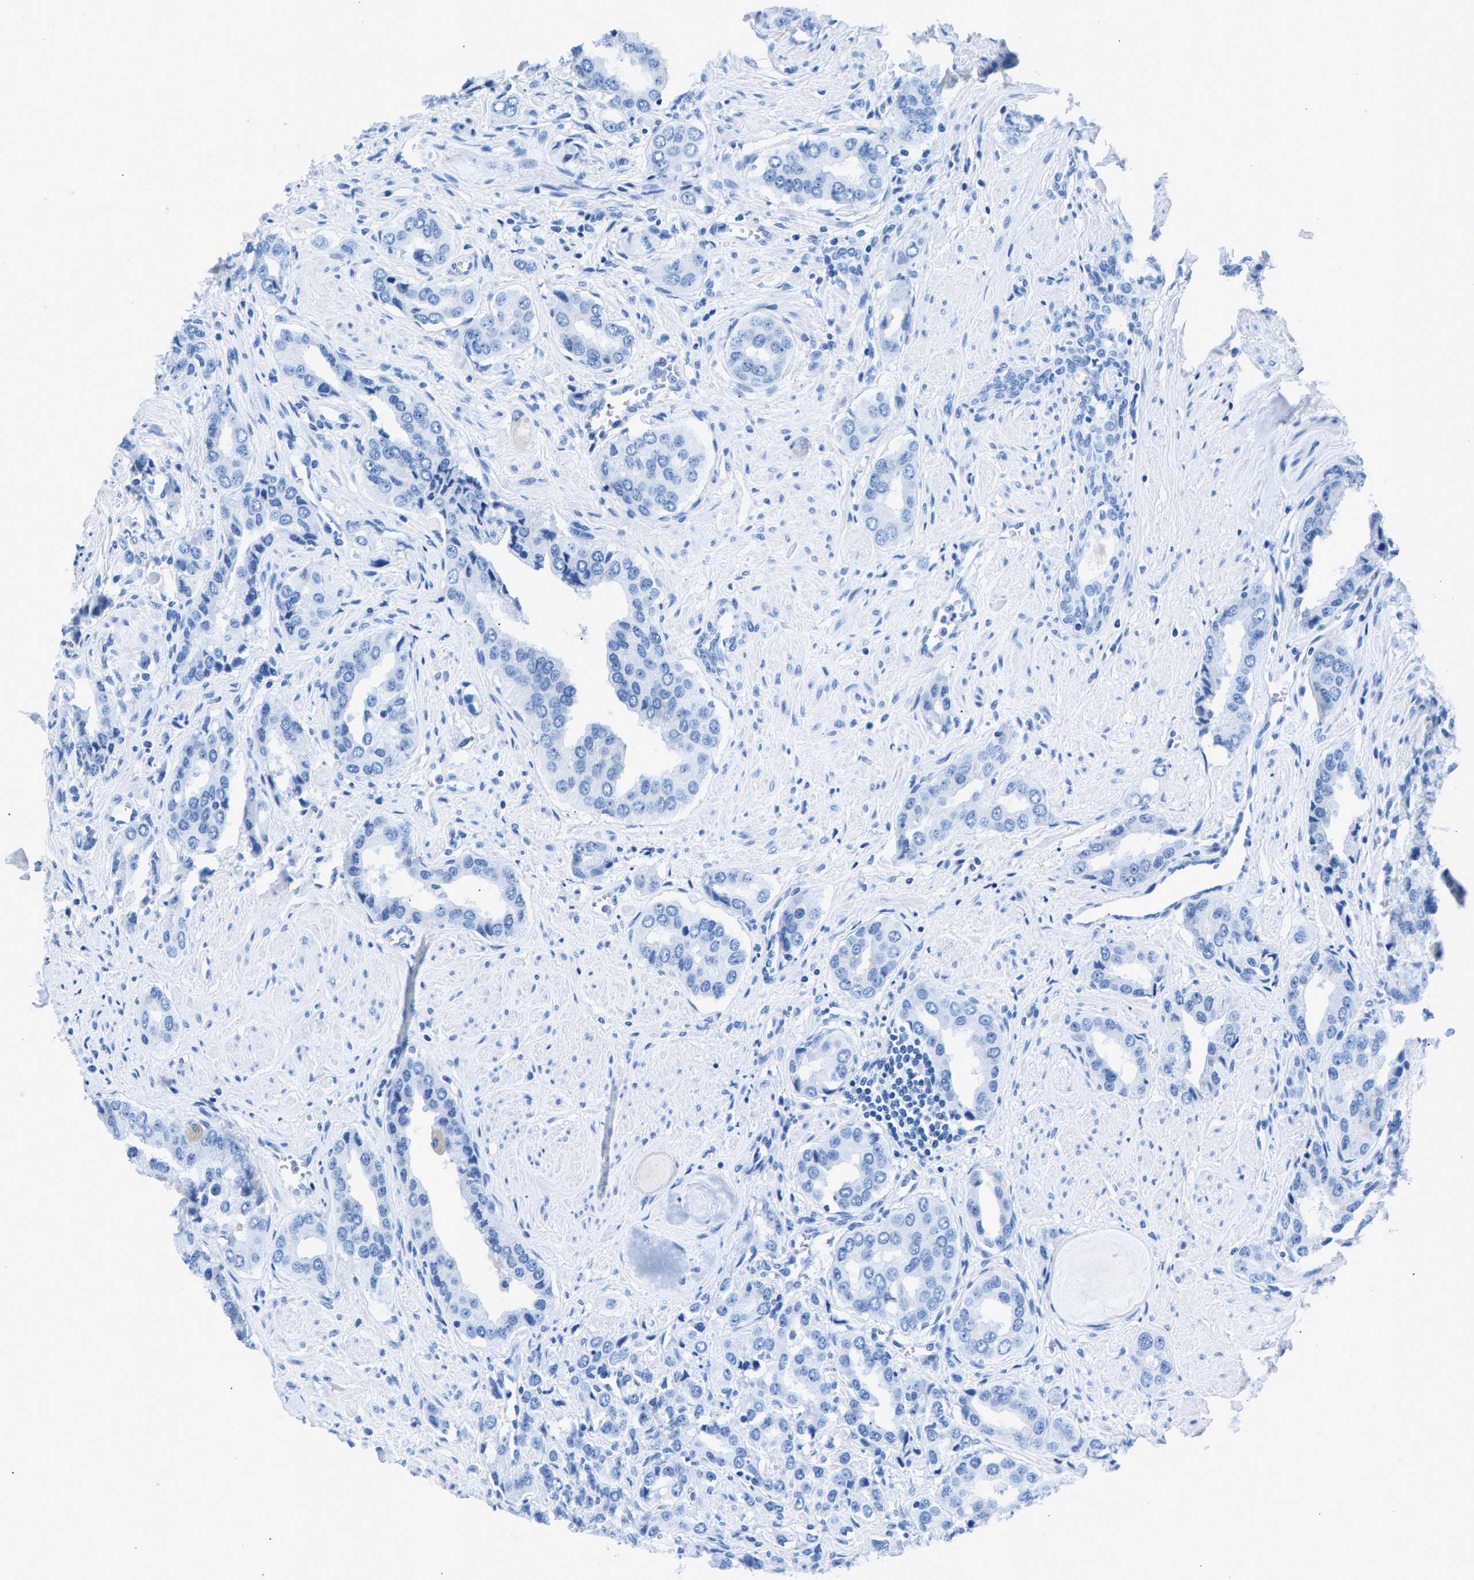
{"staining": {"intensity": "negative", "quantity": "none", "location": "none"}, "tissue": "prostate cancer", "cell_type": "Tumor cells", "image_type": "cancer", "snomed": [{"axis": "morphology", "description": "Adenocarcinoma, High grade"}, {"axis": "topography", "description": "Prostate"}], "caption": "Immunohistochemistry (IHC) of prostate adenocarcinoma (high-grade) demonstrates no staining in tumor cells. (DAB immunohistochemistry (IHC) visualized using brightfield microscopy, high magnification).", "gene": "CPS1", "patient": {"sex": "male", "age": 52}}